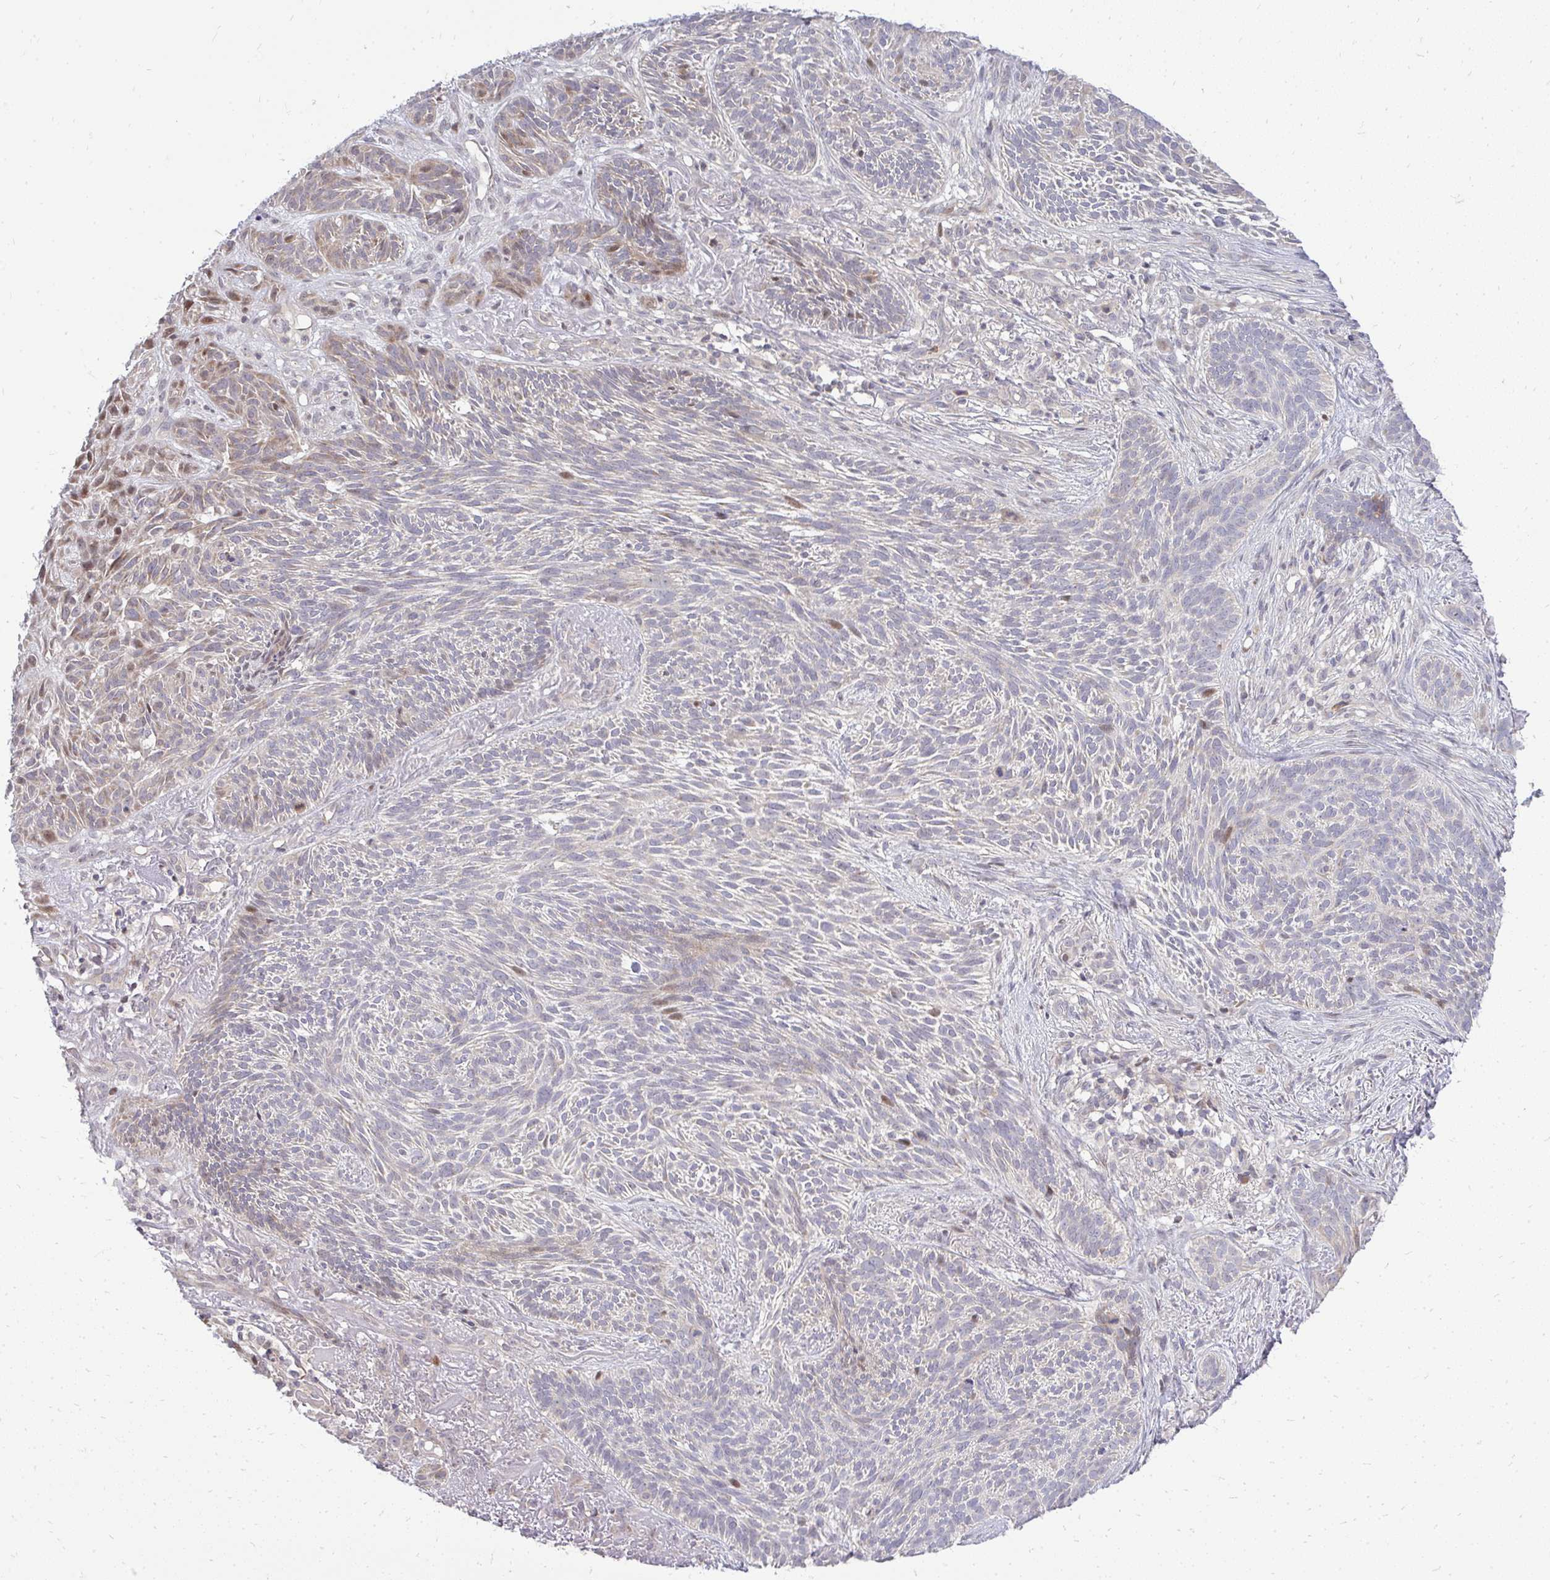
{"staining": {"intensity": "negative", "quantity": "none", "location": "none"}, "tissue": "skin cancer", "cell_type": "Tumor cells", "image_type": "cancer", "snomed": [{"axis": "morphology", "description": "Basal cell carcinoma"}, {"axis": "topography", "description": "Skin"}], "caption": "A histopathology image of basal cell carcinoma (skin) stained for a protein shows no brown staining in tumor cells.", "gene": "OR8D1", "patient": {"sex": "female", "age": 78}}